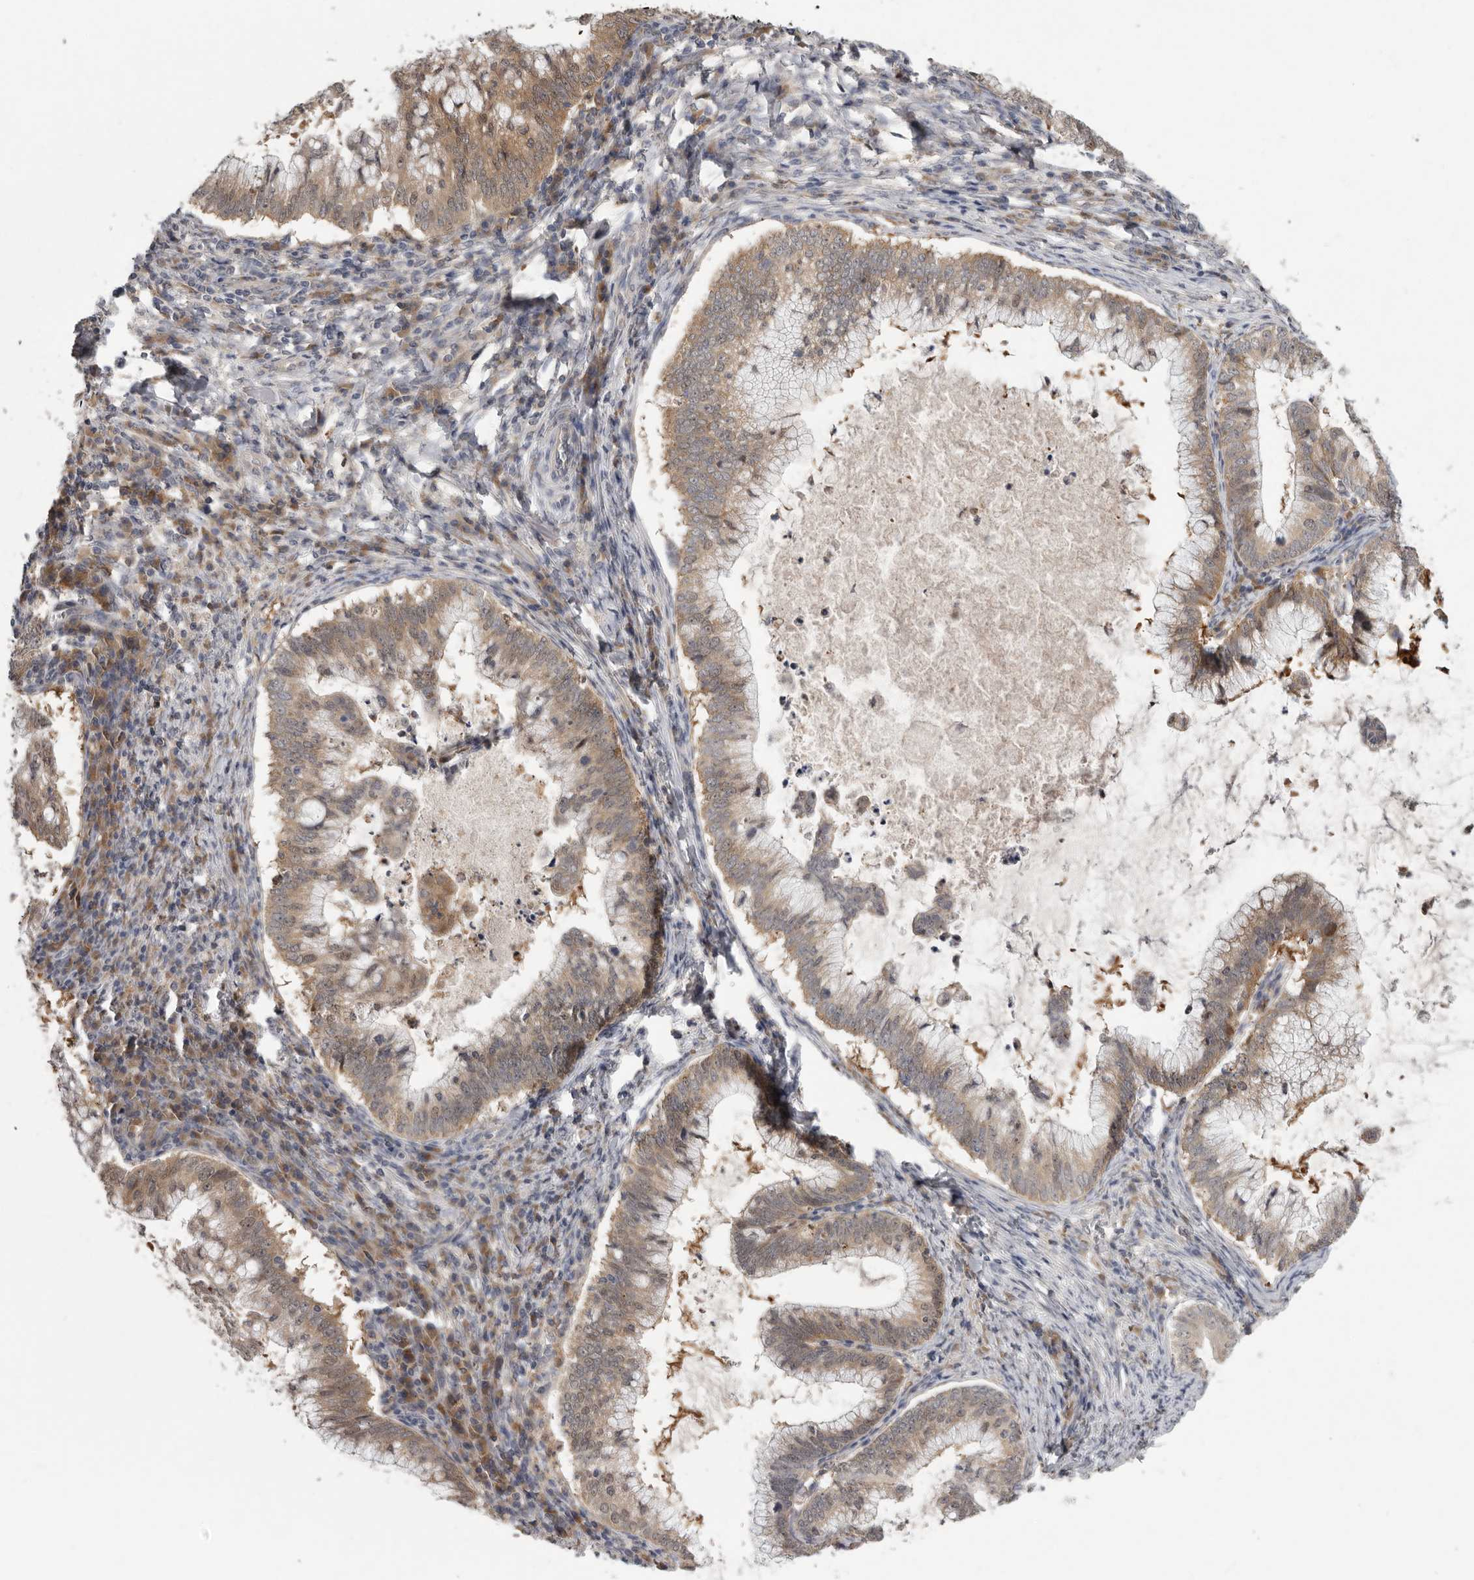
{"staining": {"intensity": "weak", "quantity": ">75%", "location": "cytoplasmic/membranous"}, "tissue": "cervical cancer", "cell_type": "Tumor cells", "image_type": "cancer", "snomed": [{"axis": "morphology", "description": "Adenocarcinoma, NOS"}, {"axis": "topography", "description": "Cervix"}], "caption": "There is low levels of weak cytoplasmic/membranous expression in tumor cells of cervical cancer, as demonstrated by immunohistochemical staining (brown color).", "gene": "RALGPS2", "patient": {"sex": "female", "age": 36}}